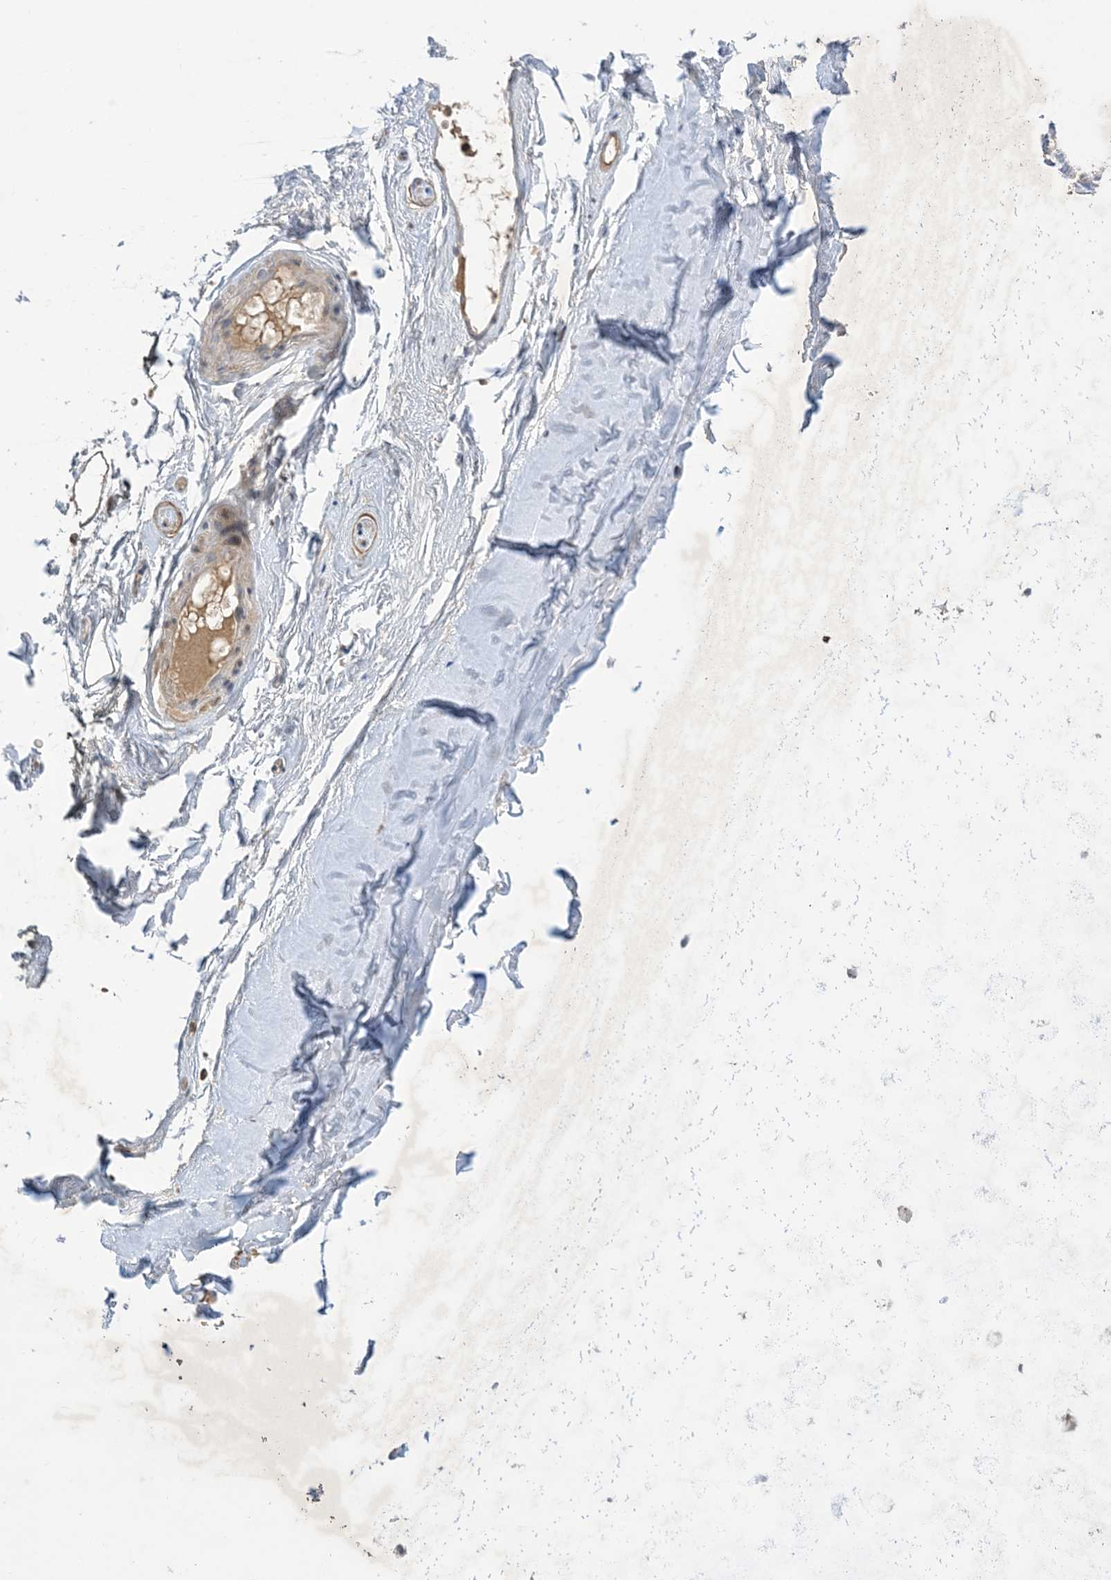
{"staining": {"intensity": "moderate", "quantity": "25%-75%", "location": "cytoplasmic/membranous"}, "tissue": "adipose tissue", "cell_type": "Adipocytes", "image_type": "normal", "snomed": [{"axis": "morphology", "description": "Normal tissue, NOS"}, {"axis": "morphology", "description": "Basal cell carcinoma"}, {"axis": "topography", "description": "Skin"}], "caption": "DAB immunohistochemical staining of normal adipose tissue shows moderate cytoplasmic/membranous protein positivity in approximately 25%-75% of adipocytes. Nuclei are stained in blue.", "gene": "AK9", "patient": {"sex": "female", "age": 89}}